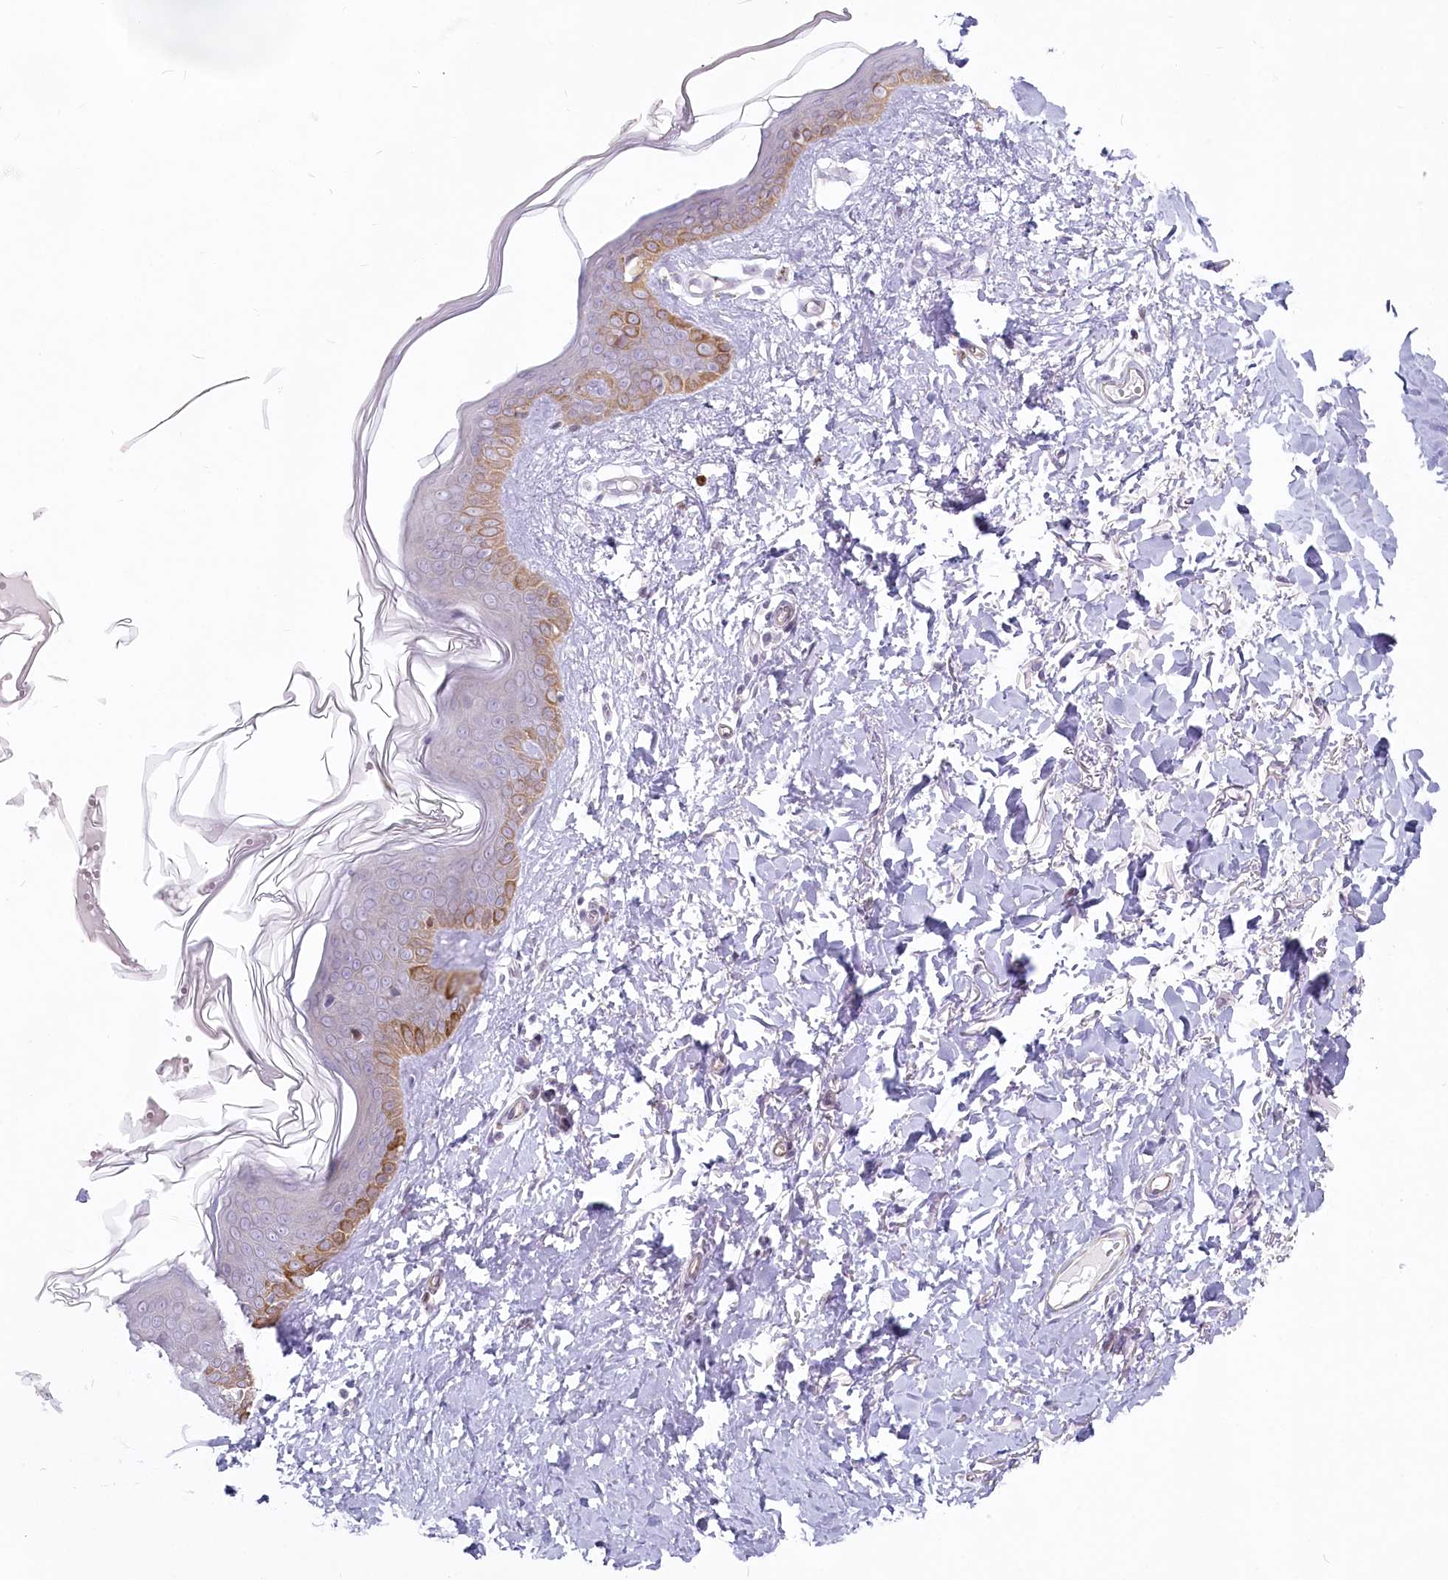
{"staining": {"intensity": "negative", "quantity": "none", "location": "none"}, "tissue": "skin", "cell_type": "Fibroblasts", "image_type": "normal", "snomed": [{"axis": "morphology", "description": "Normal tissue, NOS"}, {"axis": "topography", "description": "Skin"}], "caption": "Skin stained for a protein using IHC reveals no expression fibroblasts.", "gene": "ABHD8", "patient": {"sex": "female", "age": 46}}